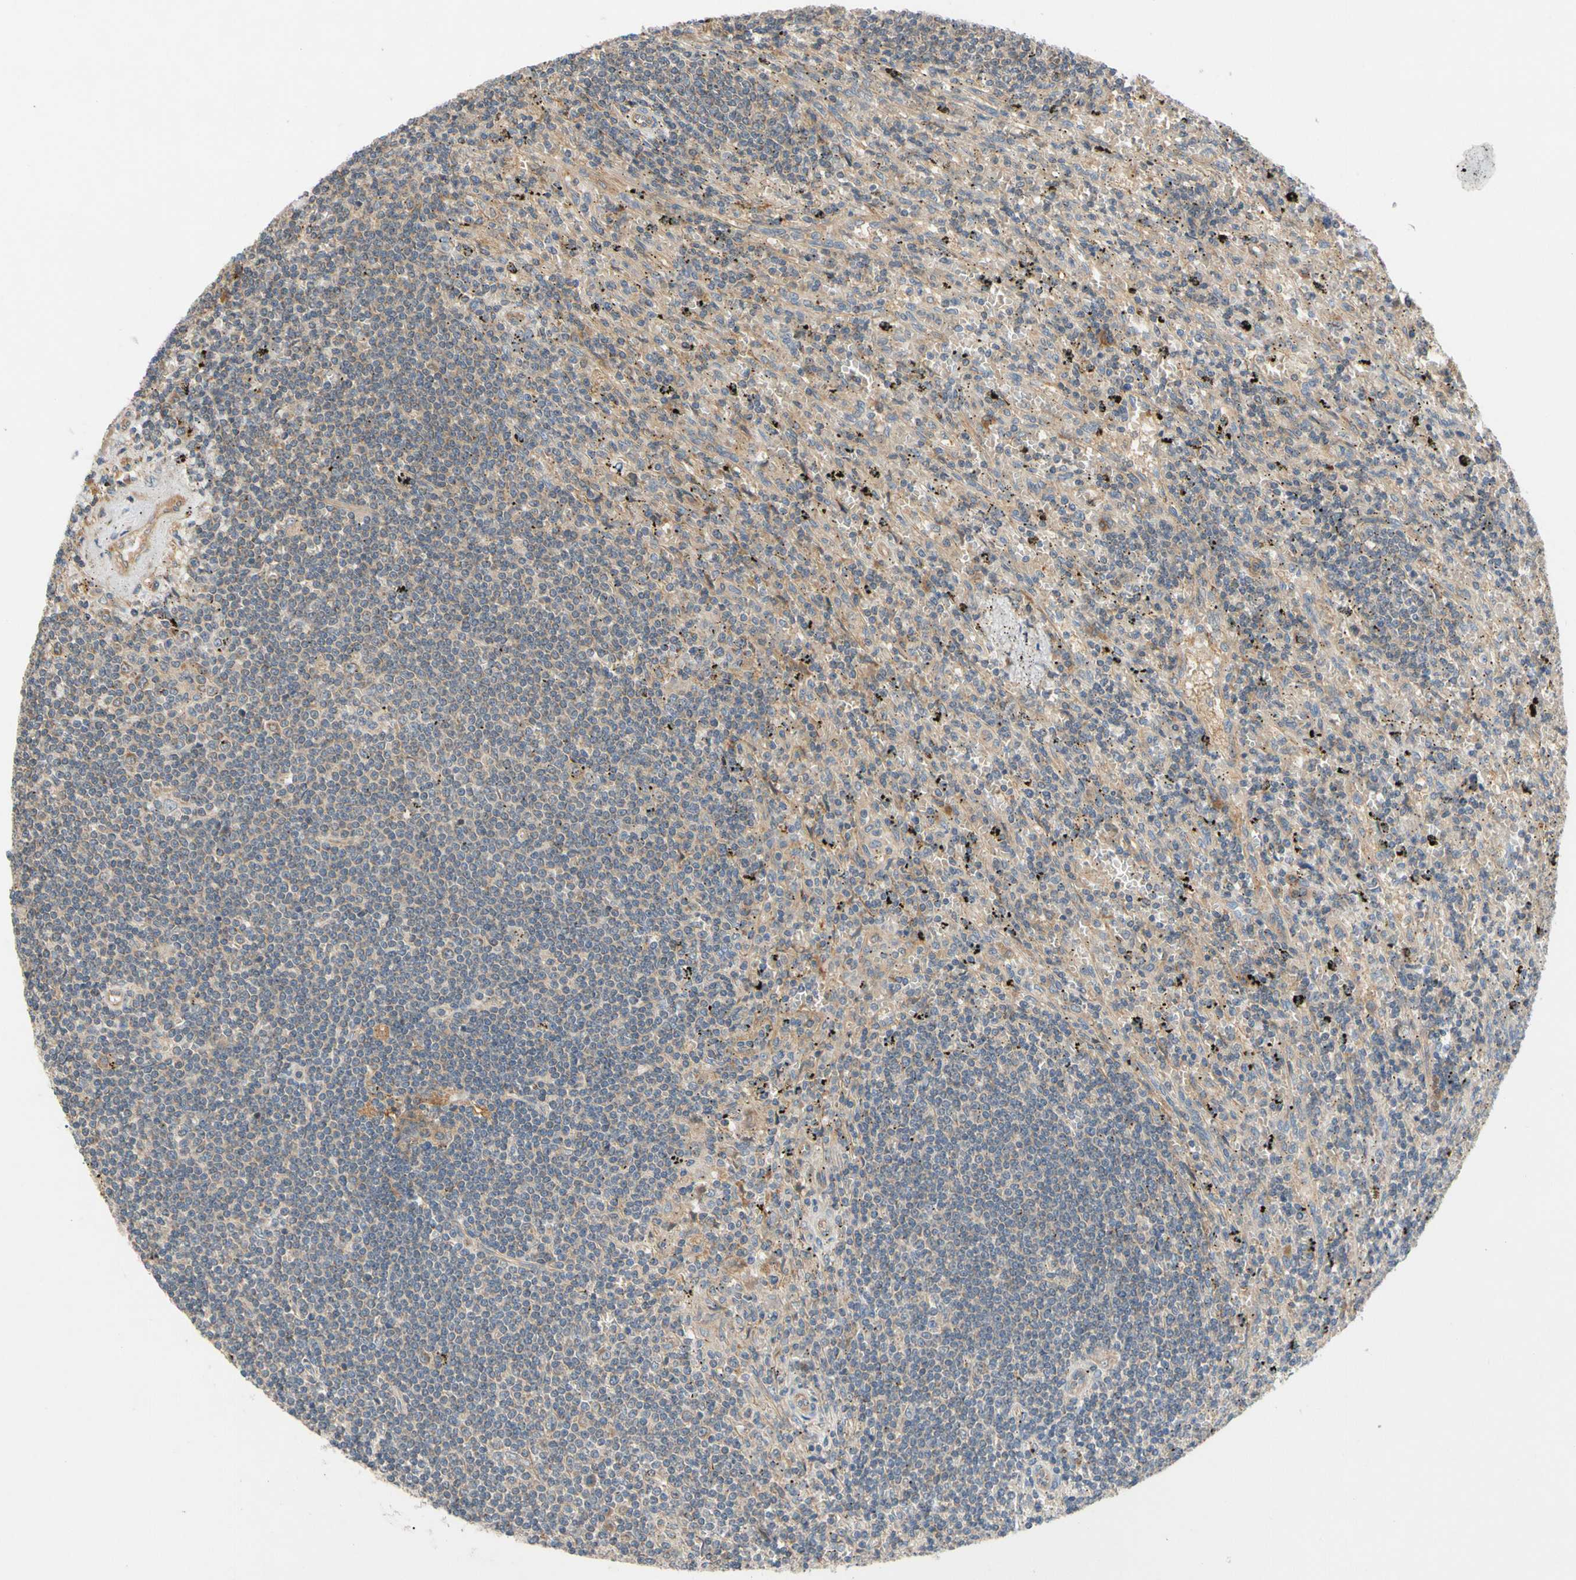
{"staining": {"intensity": "weak", "quantity": "25%-75%", "location": "cytoplasmic/membranous"}, "tissue": "lymphoma", "cell_type": "Tumor cells", "image_type": "cancer", "snomed": [{"axis": "morphology", "description": "Malignant lymphoma, non-Hodgkin's type, Low grade"}, {"axis": "topography", "description": "Spleen"}], "caption": "About 25%-75% of tumor cells in human lymphoma exhibit weak cytoplasmic/membranous protein positivity as visualized by brown immunohistochemical staining.", "gene": "MBTPS2", "patient": {"sex": "male", "age": 76}}